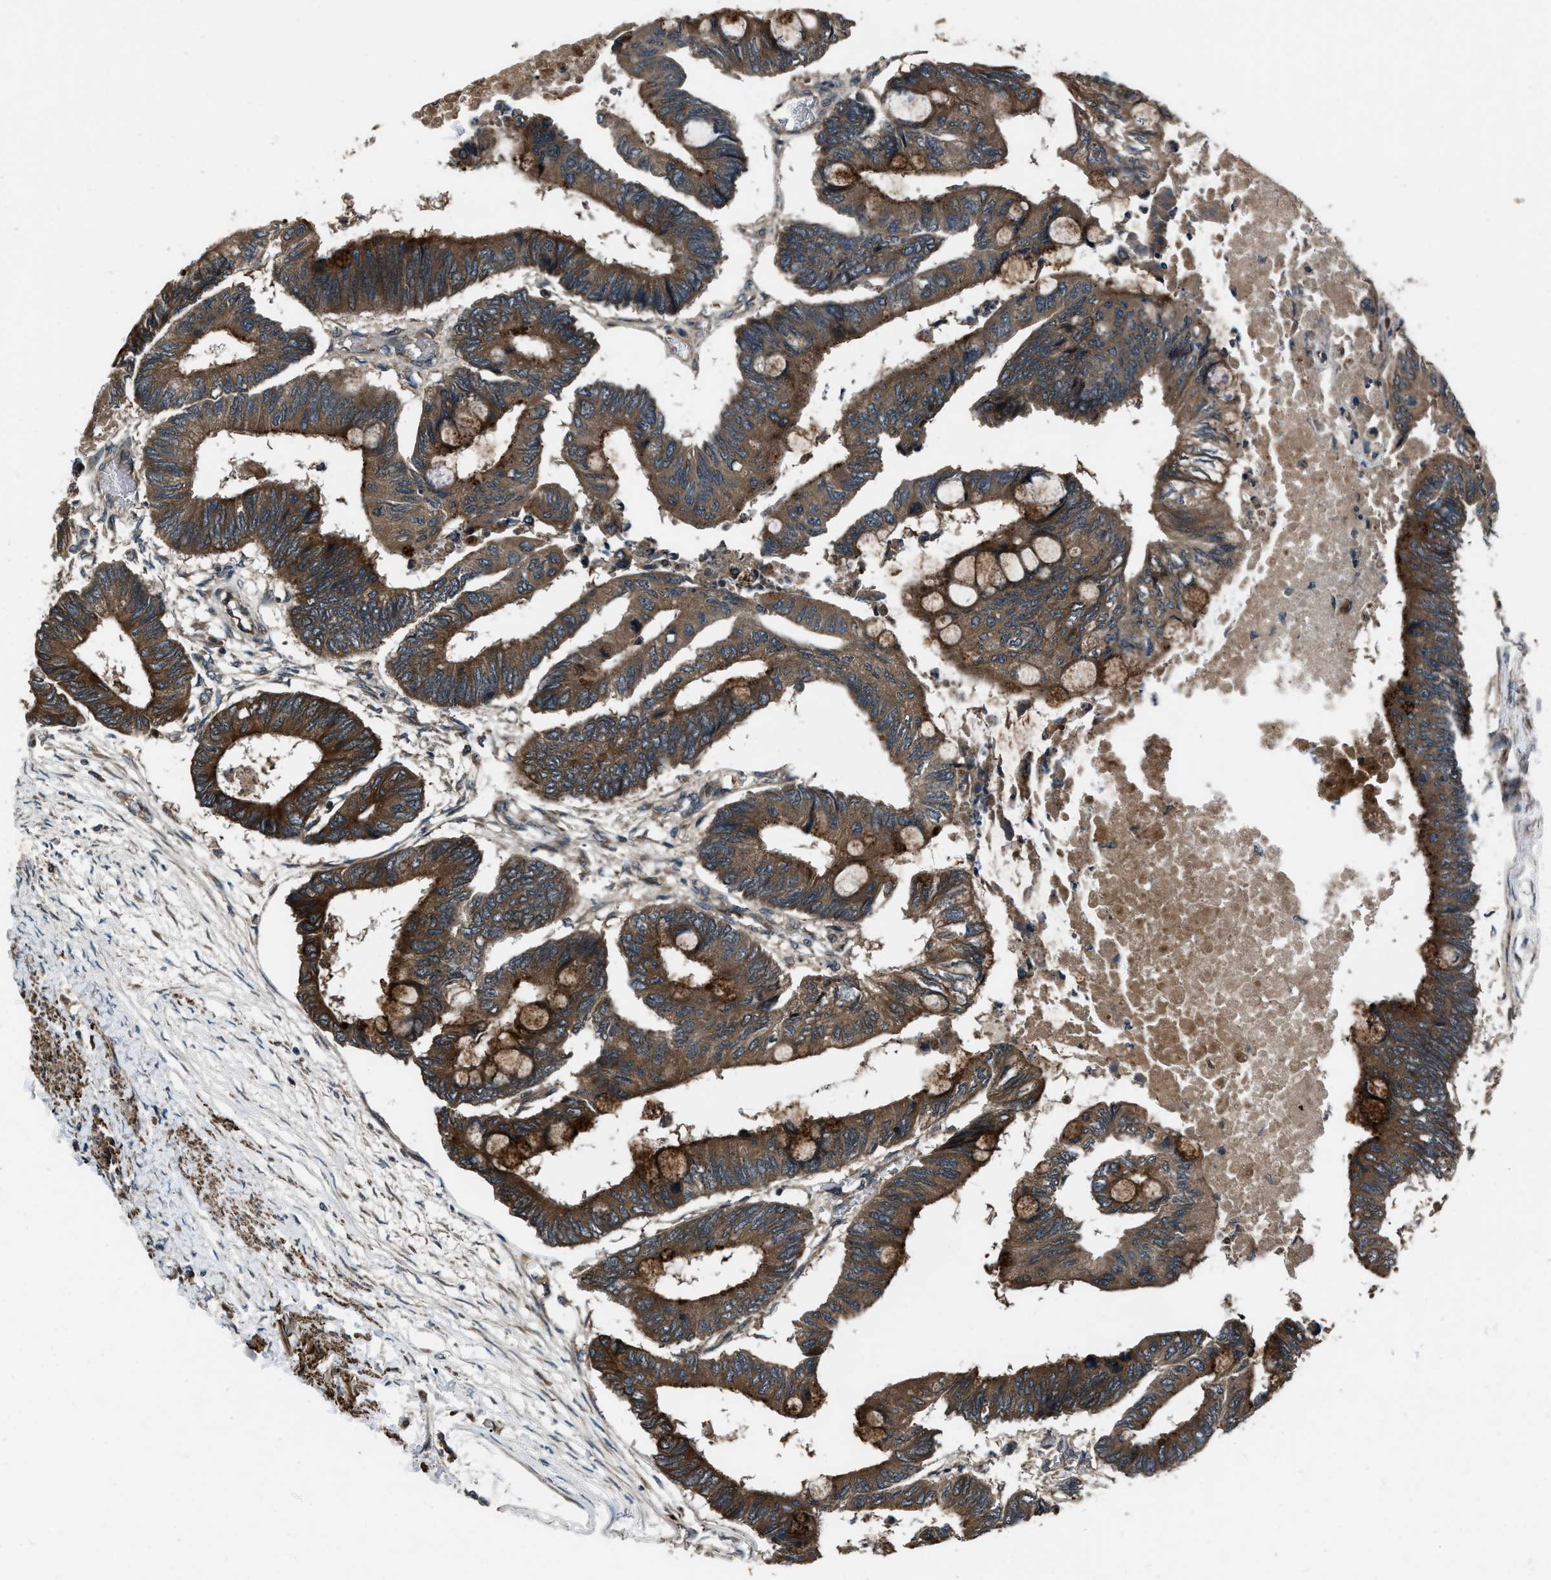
{"staining": {"intensity": "moderate", "quantity": ">75%", "location": "cytoplasmic/membranous"}, "tissue": "colorectal cancer", "cell_type": "Tumor cells", "image_type": "cancer", "snomed": [{"axis": "morphology", "description": "Normal tissue, NOS"}, {"axis": "morphology", "description": "Adenocarcinoma, NOS"}, {"axis": "topography", "description": "Rectum"}, {"axis": "topography", "description": "Peripheral nerve tissue"}], "caption": "A brown stain labels moderate cytoplasmic/membranous staining of a protein in human adenocarcinoma (colorectal) tumor cells.", "gene": "IRAK4", "patient": {"sex": "male", "age": 92}}